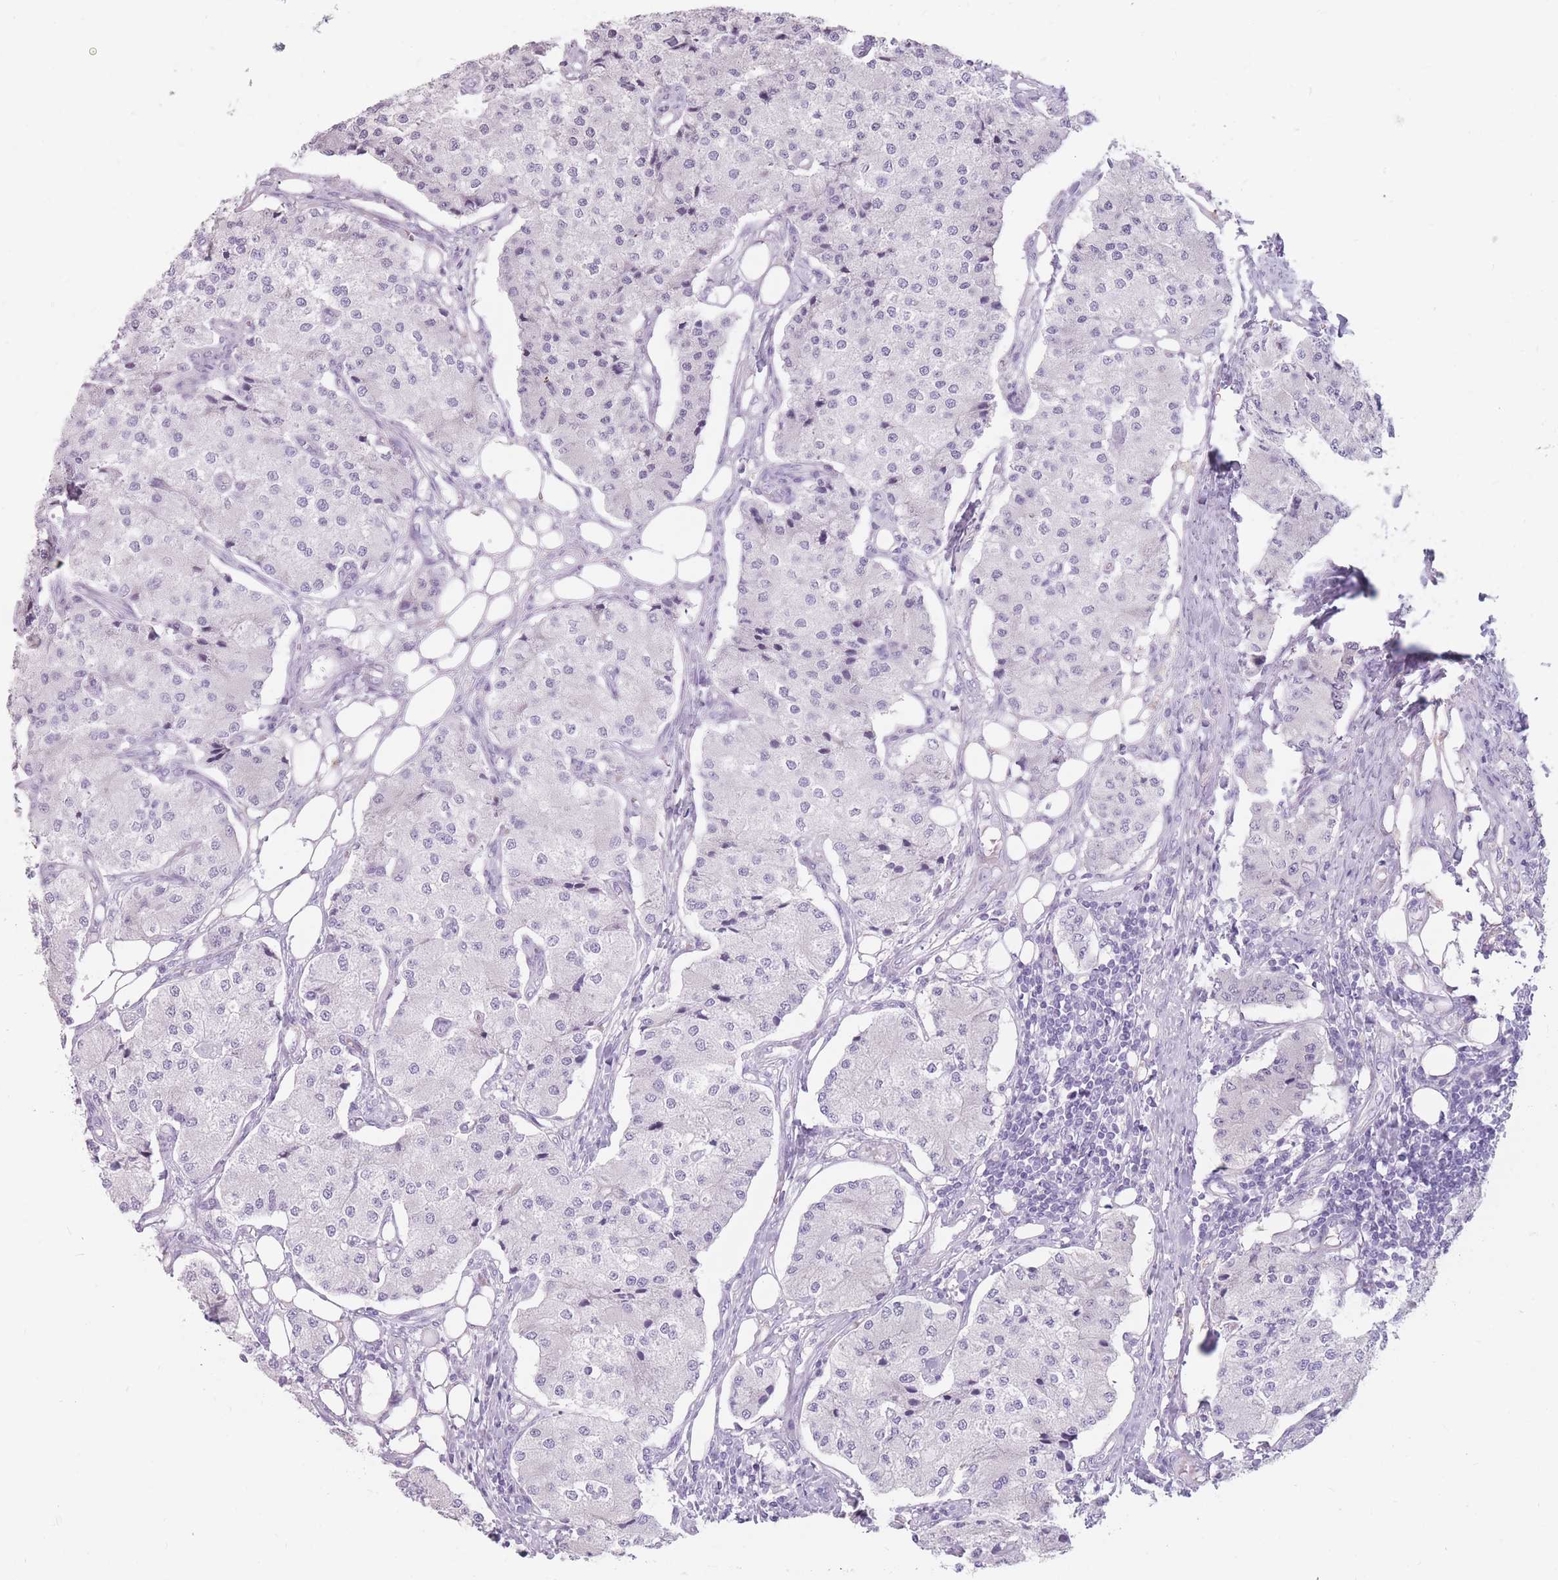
{"staining": {"intensity": "negative", "quantity": "none", "location": "none"}, "tissue": "carcinoid", "cell_type": "Tumor cells", "image_type": "cancer", "snomed": [{"axis": "morphology", "description": "Carcinoid, malignant, NOS"}, {"axis": "topography", "description": "Colon"}], "caption": "This photomicrograph is of carcinoid stained with immunohistochemistry to label a protein in brown with the nuclei are counter-stained blue. There is no expression in tumor cells. (DAB (3,3'-diaminobenzidine) IHC with hematoxylin counter stain).", "gene": "CCNO", "patient": {"sex": "female", "age": 52}}